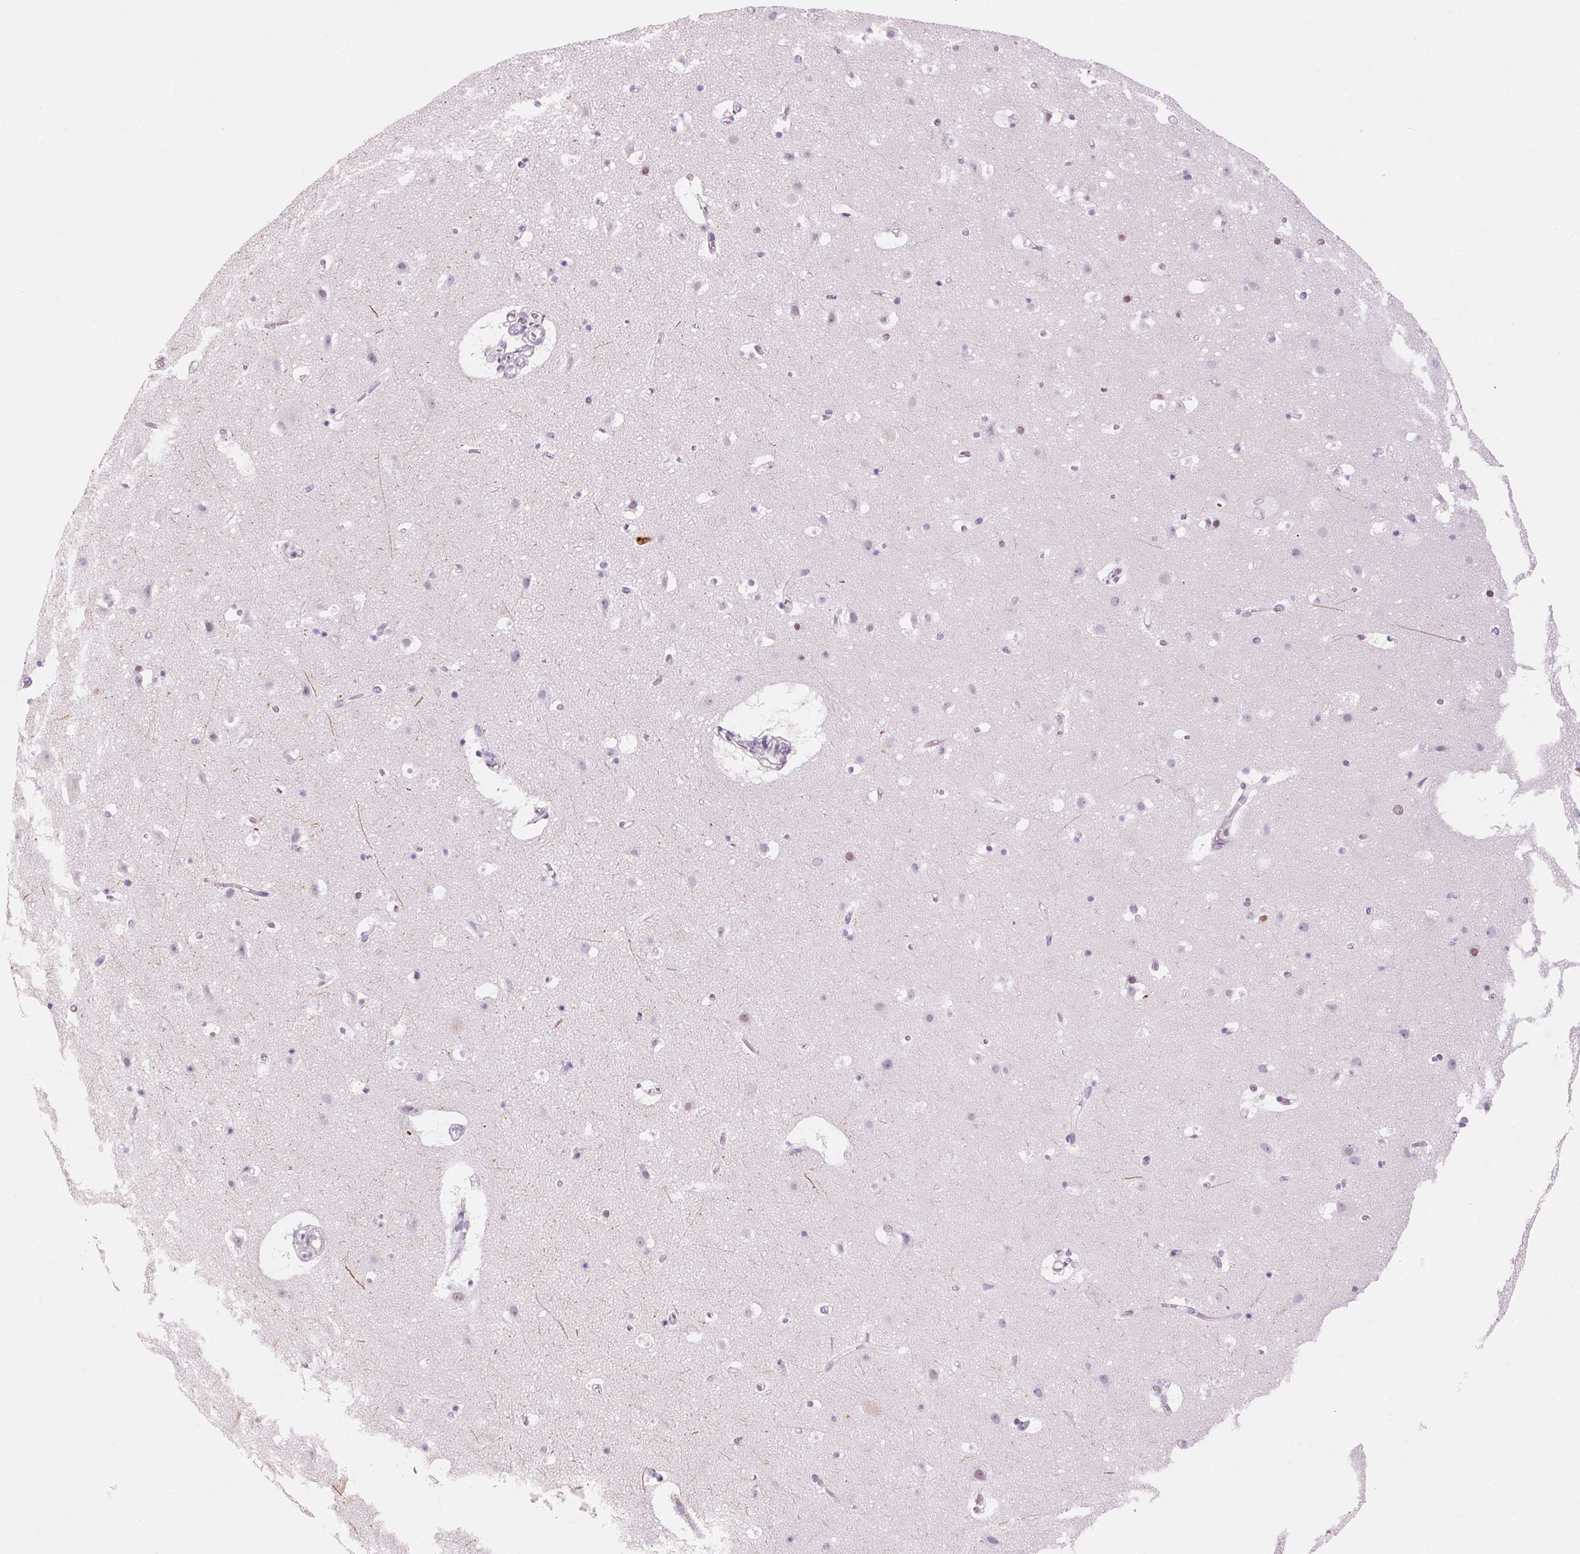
{"staining": {"intensity": "negative", "quantity": "none", "location": "none"}, "tissue": "cerebral cortex", "cell_type": "Endothelial cells", "image_type": "normal", "snomed": [{"axis": "morphology", "description": "Normal tissue, NOS"}, {"axis": "topography", "description": "Cerebral cortex"}], "caption": "High power microscopy image of an immunohistochemistry (IHC) photomicrograph of benign cerebral cortex, revealing no significant positivity in endothelial cells. The staining was performed using DAB to visualize the protein expression in brown, while the nuclei were stained in blue with hematoxylin (Magnification: 20x).", "gene": "KLK7", "patient": {"sex": "female", "age": 42}}